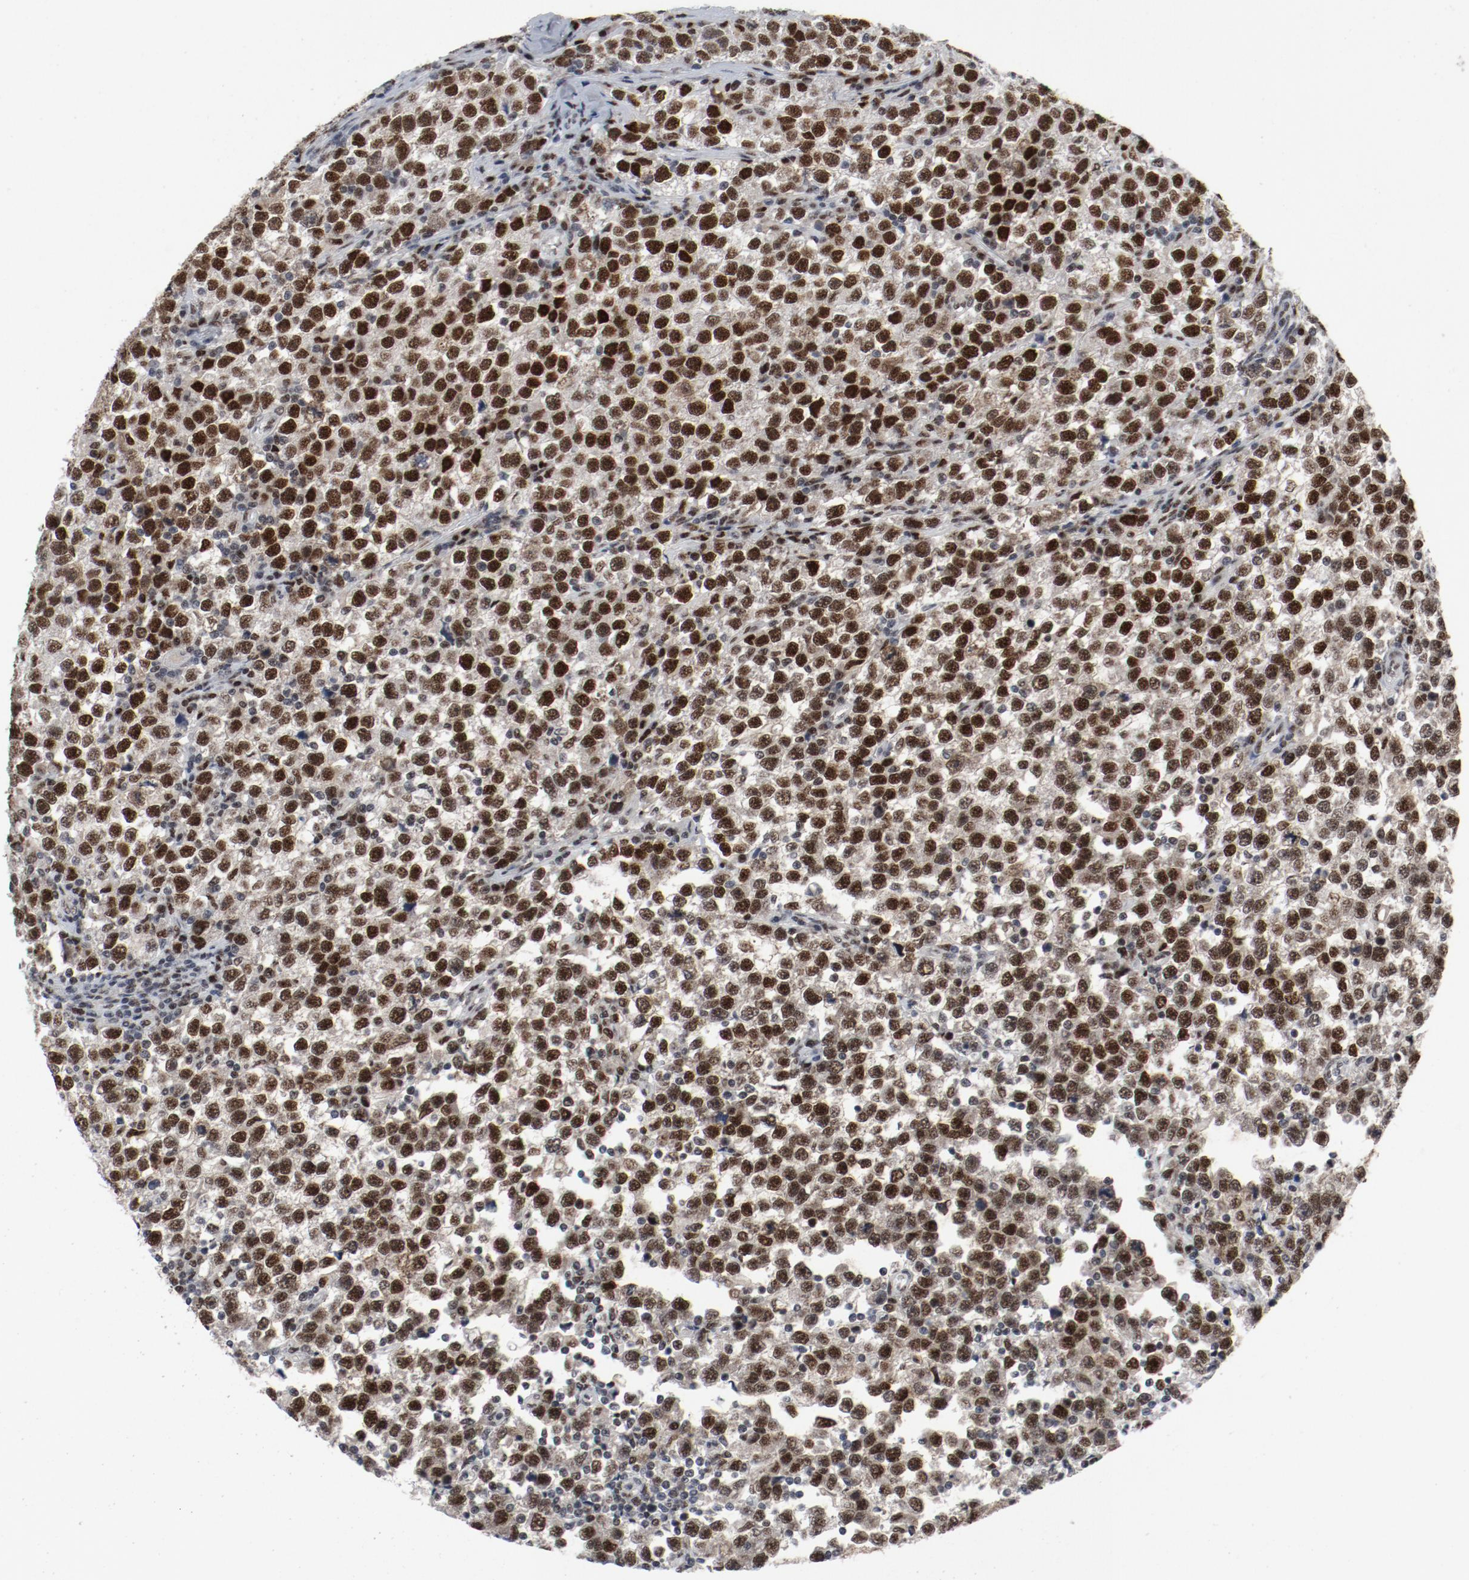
{"staining": {"intensity": "strong", "quantity": ">75%", "location": "cytoplasmic/membranous,nuclear"}, "tissue": "testis cancer", "cell_type": "Tumor cells", "image_type": "cancer", "snomed": [{"axis": "morphology", "description": "Seminoma, NOS"}, {"axis": "topography", "description": "Testis"}], "caption": "Testis seminoma stained for a protein shows strong cytoplasmic/membranous and nuclear positivity in tumor cells. Nuclei are stained in blue.", "gene": "JMJD6", "patient": {"sex": "male", "age": 43}}